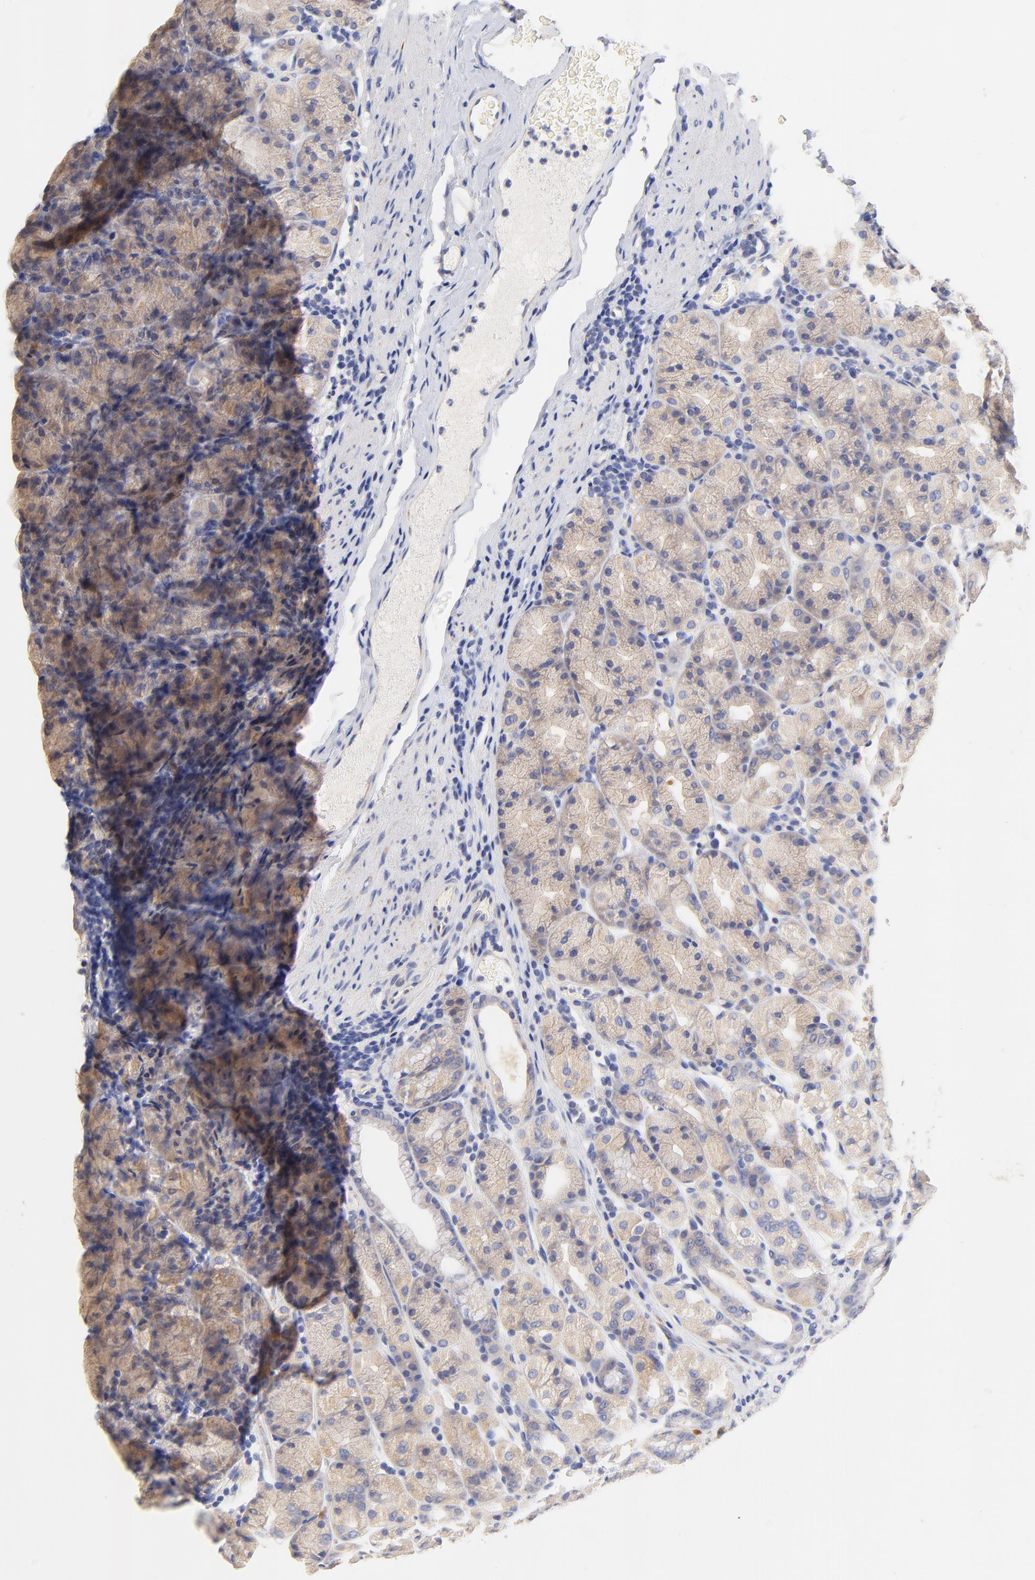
{"staining": {"intensity": "weak", "quantity": ">75%", "location": "cytoplasmic/membranous"}, "tissue": "stomach", "cell_type": "Glandular cells", "image_type": "normal", "snomed": [{"axis": "morphology", "description": "Normal tissue, NOS"}, {"axis": "topography", "description": "Stomach, upper"}], "caption": "The immunohistochemical stain labels weak cytoplasmic/membranous expression in glandular cells of normal stomach.", "gene": "HS3ST1", "patient": {"sex": "male", "age": 68}}